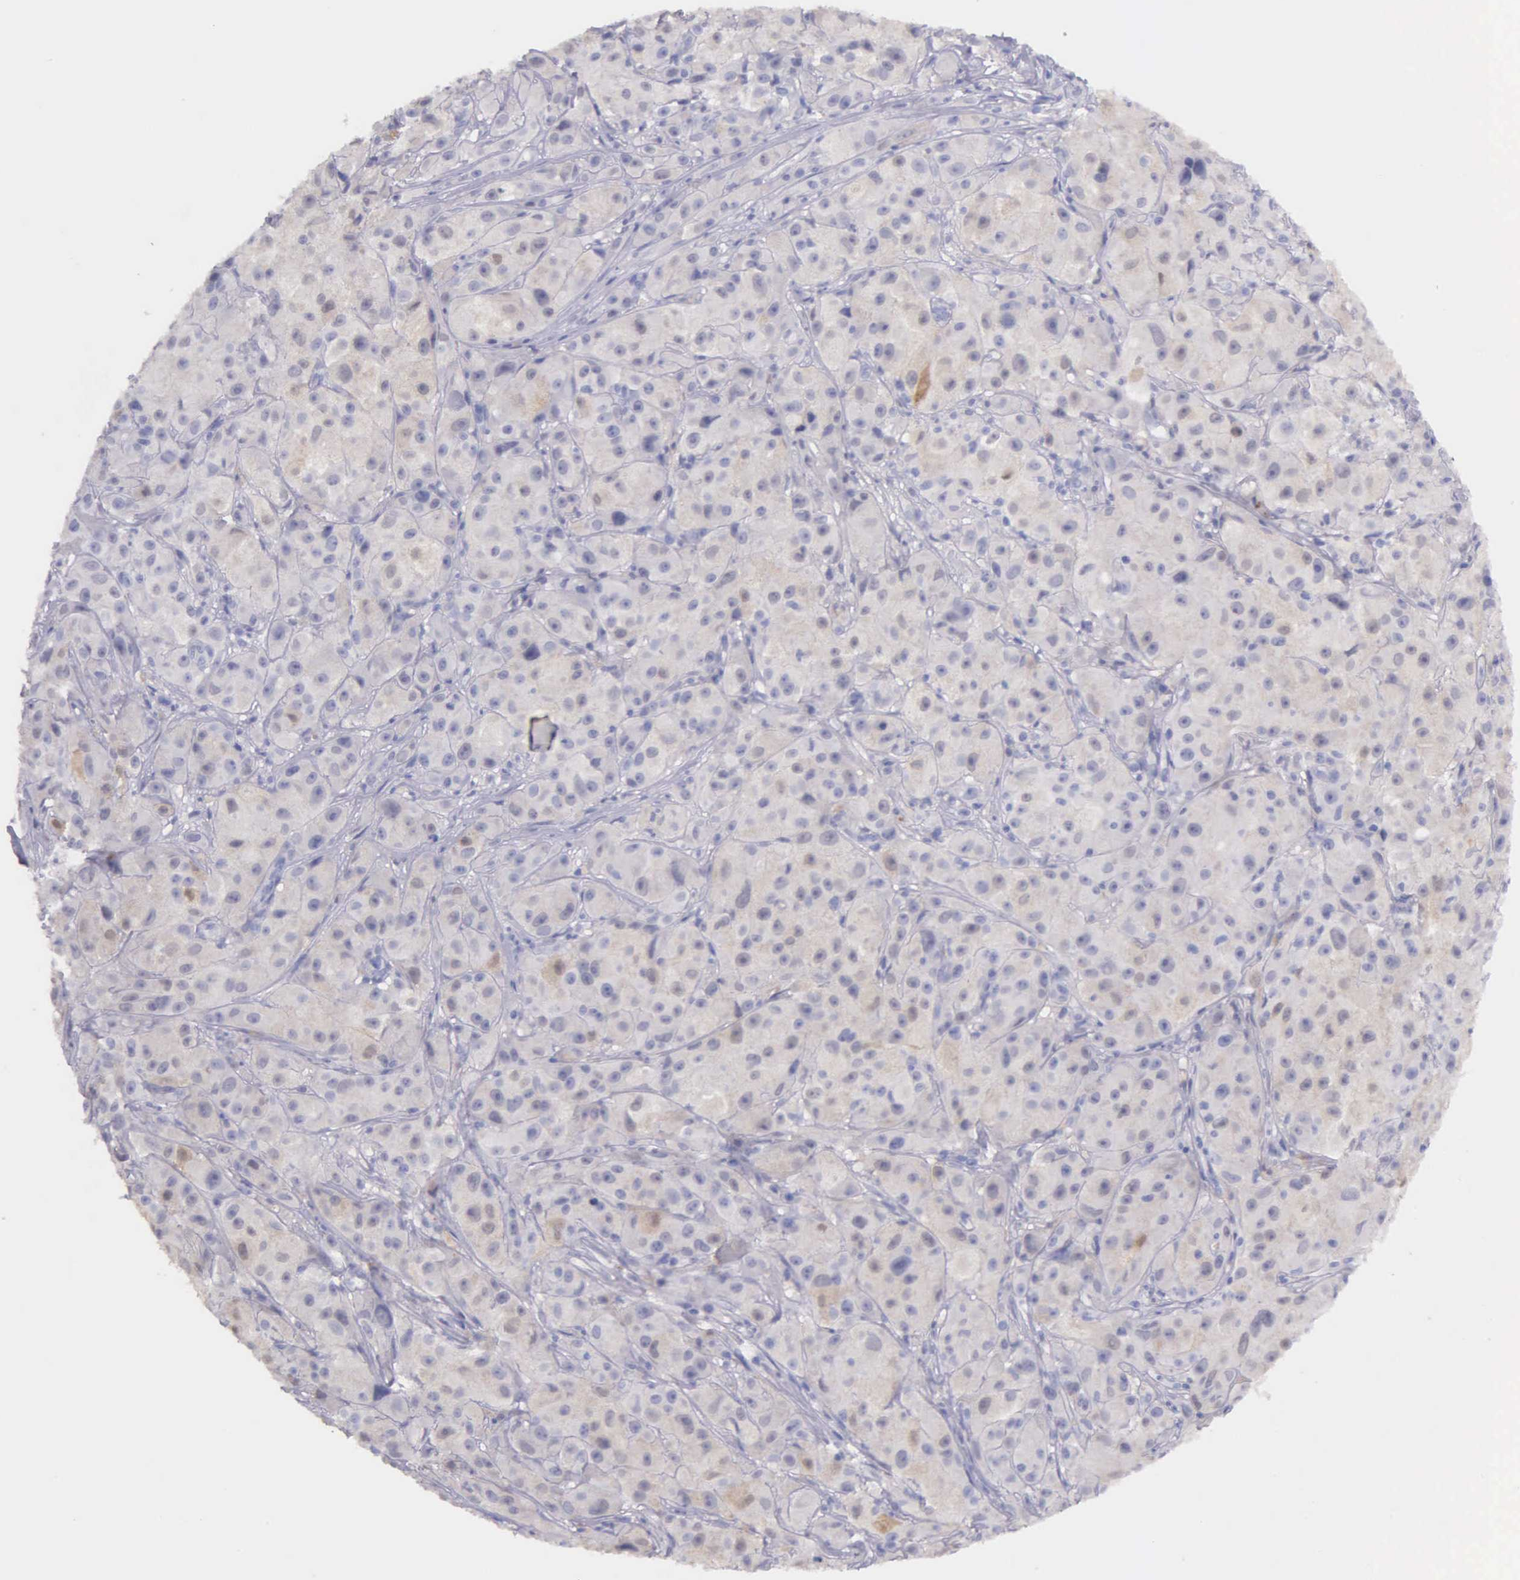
{"staining": {"intensity": "weak", "quantity": "<25%", "location": "cytoplasmic/membranous"}, "tissue": "melanoma", "cell_type": "Tumor cells", "image_type": "cancer", "snomed": [{"axis": "morphology", "description": "Malignant melanoma, NOS"}, {"axis": "topography", "description": "Skin"}], "caption": "Immunohistochemical staining of human melanoma demonstrates no significant staining in tumor cells.", "gene": "GSTT2", "patient": {"sex": "male", "age": 56}}